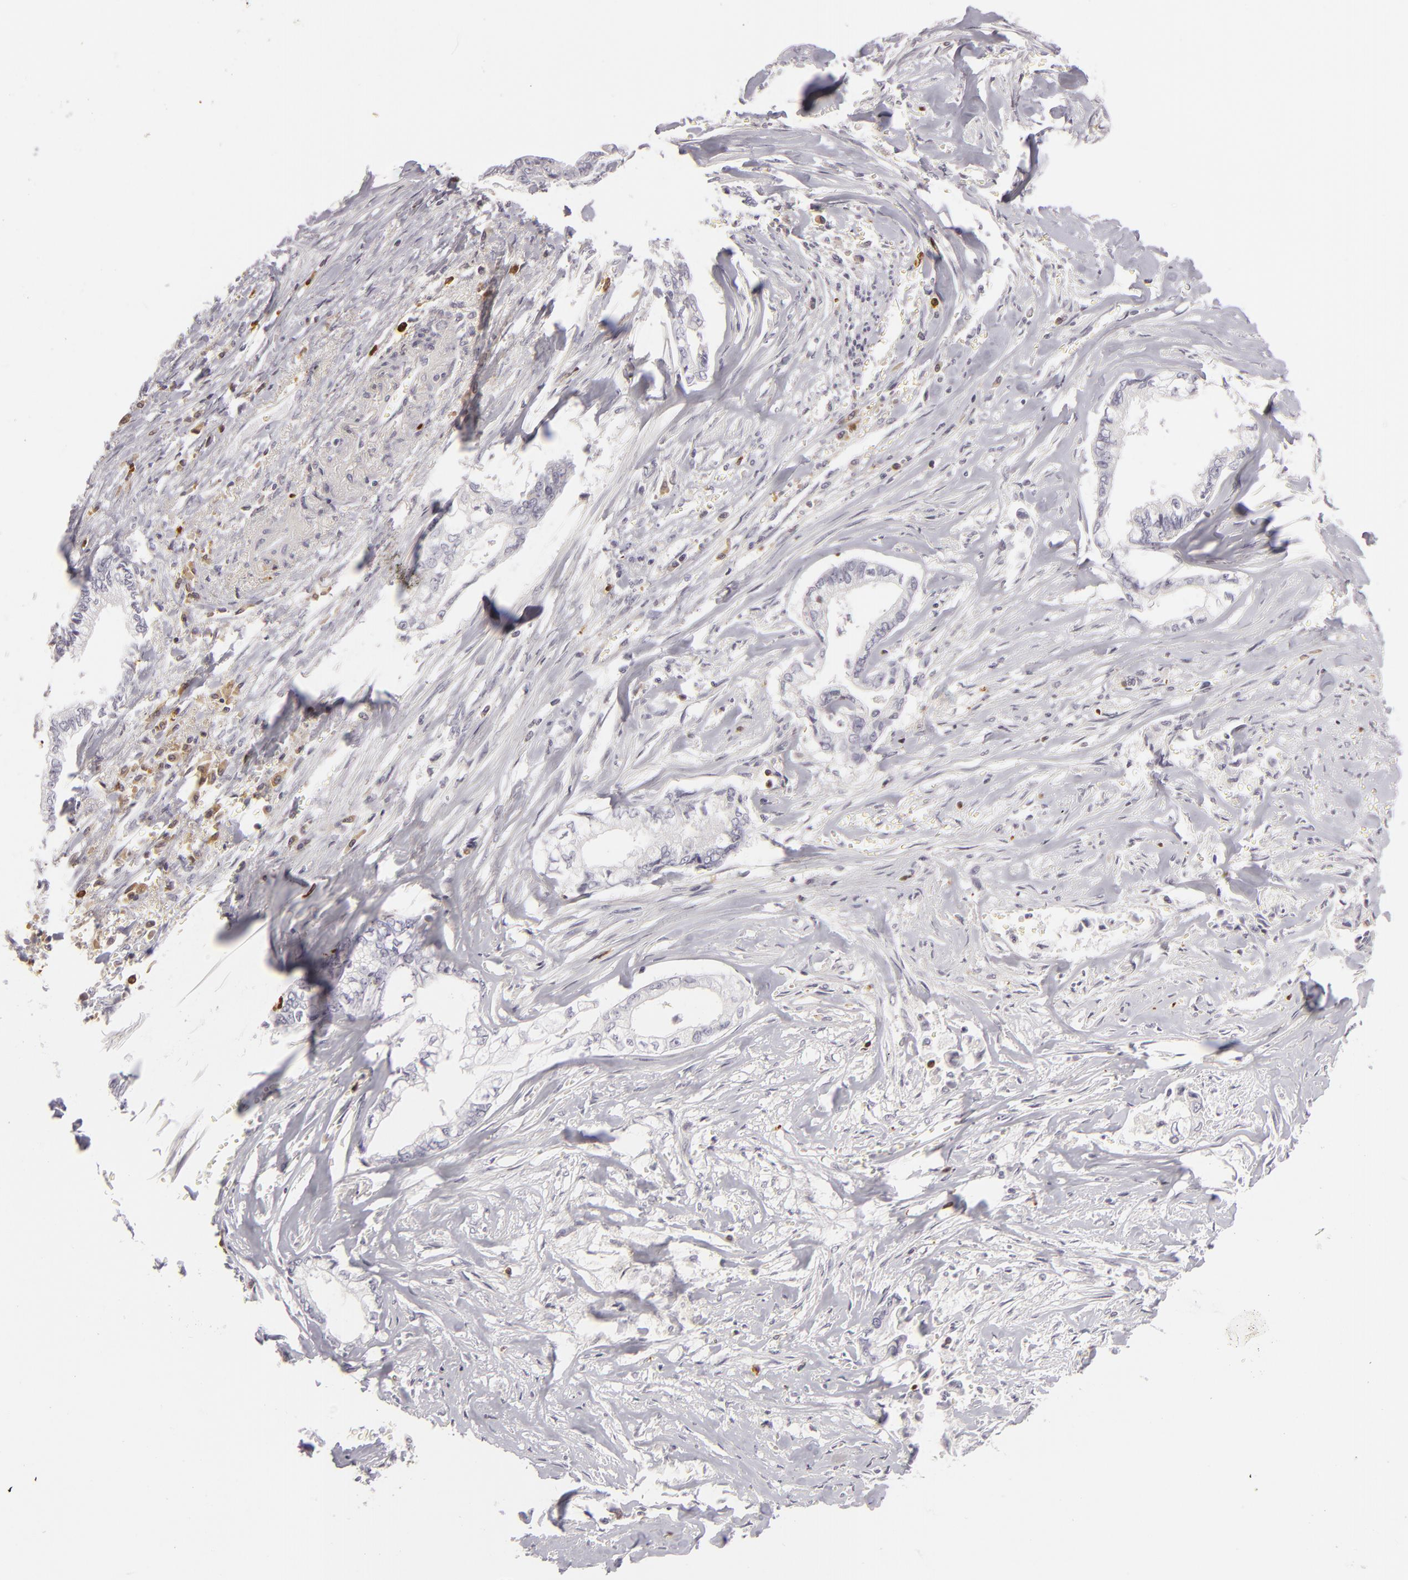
{"staining": {"intensity": "negative", "quantity": "none", "location": "none"}, "tissue": "liver cancer", "cell_type": "Tumor cells", "image_type": "cancer", "snomed": [{"axis": "morphology", "description": "Cholangiocarcinoma"}, {"axis": "topography", "description": "Liver"}], "caption": "This is an immunohistochemistry photomicrograph of liver cancer (cholangiocarcinoma). There is no expression in tumor cells.", "gene": "APOBEC3G", "patient": {"sex": "male", "age": 57}}